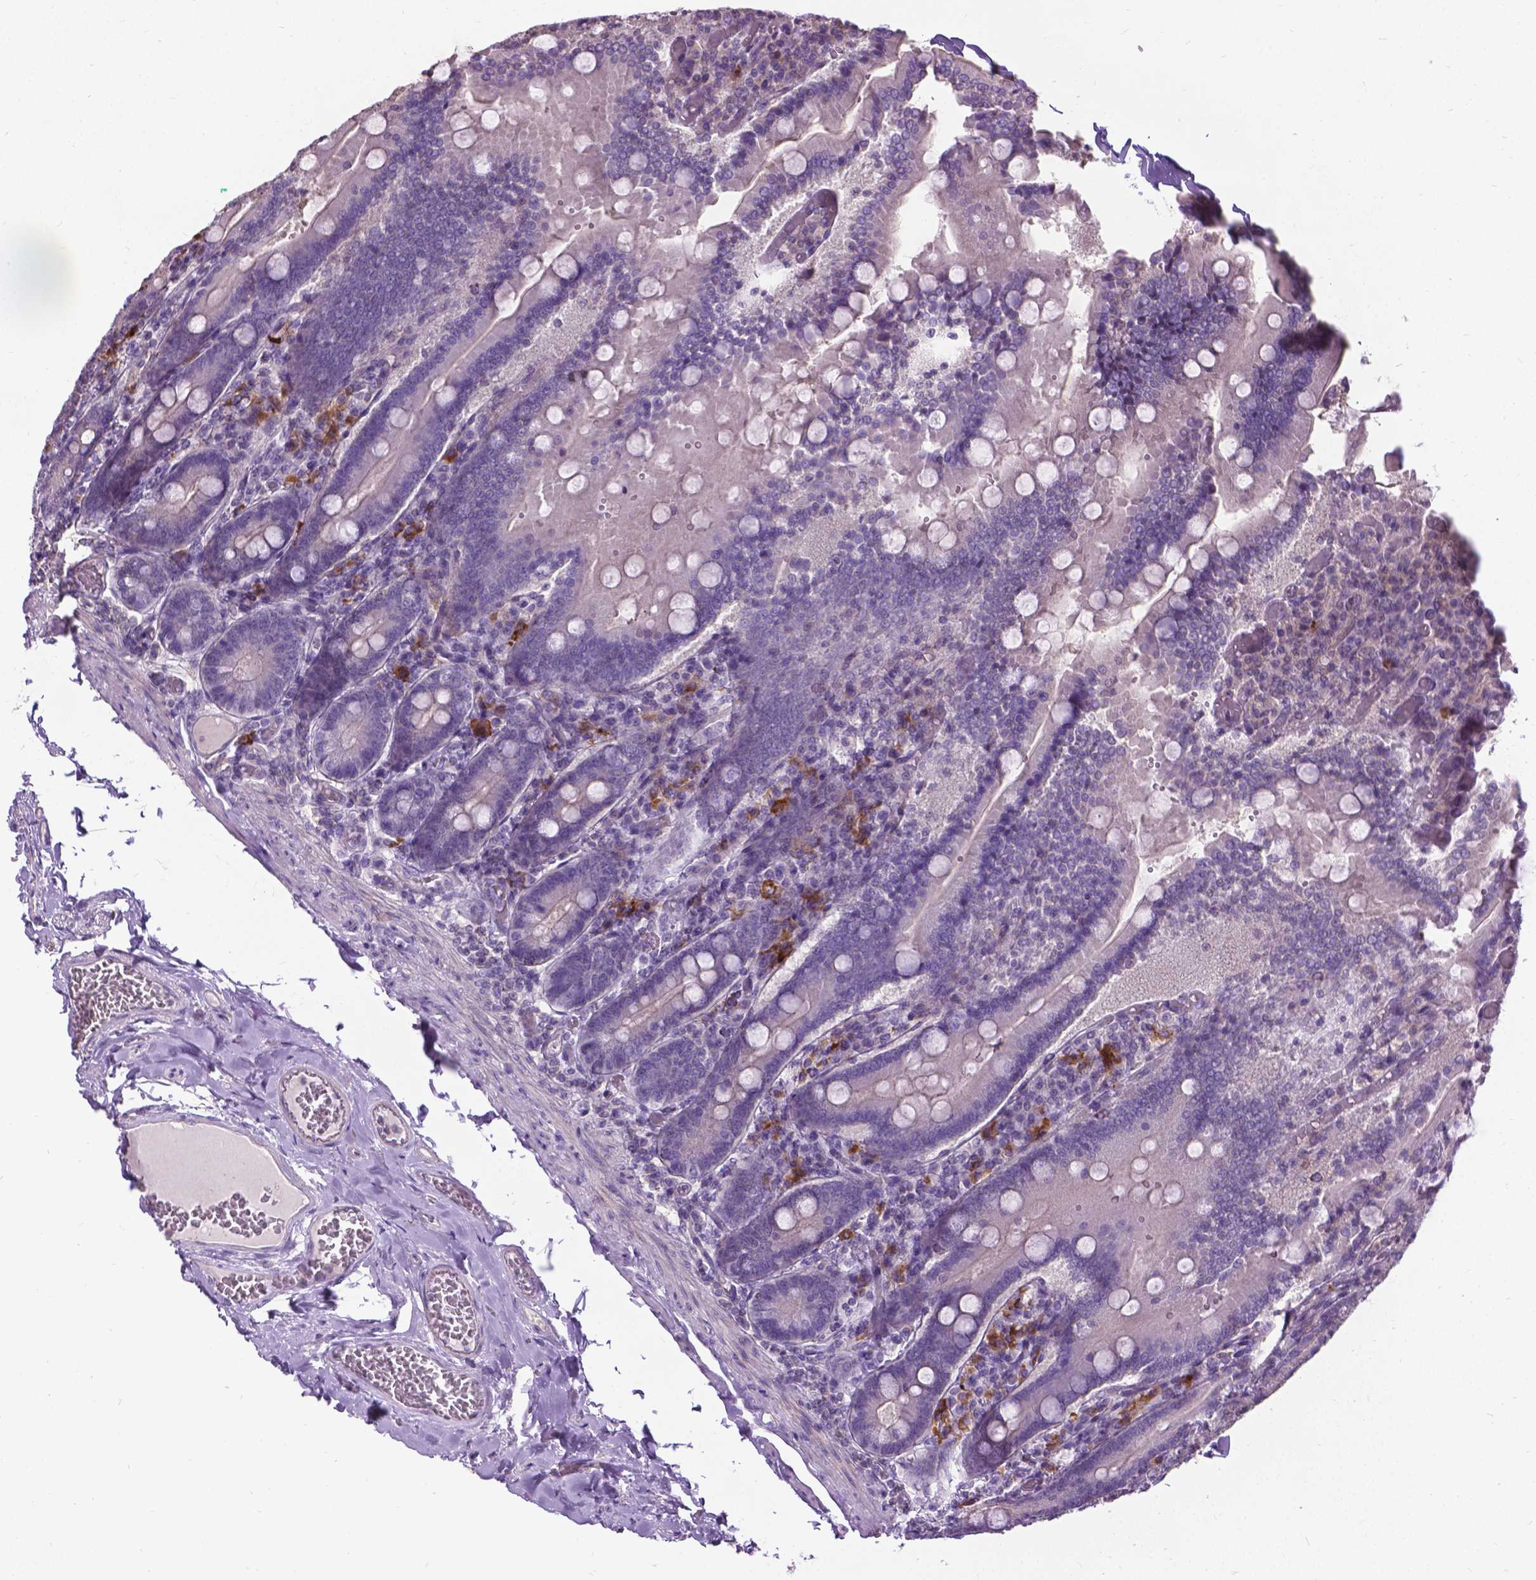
{"staining": {"intensity": "negative", "quantity": "none", "location": "none"}, "tissue": "duodenum", "cell_type": "Glandular cells", "image_type": "normal", "snomed": [{"axis": "morphology", "description": "Normal tissue, NOS"}, {"axis": "topography", "description": "Duodenum"}], "caption": "The immunohistochemistry image has no significant positivity in glandular cells of duodenum. Nuclei are stained in blue.", "gene": "JAK3", "patient": {"sex": "female", "age": 62}}